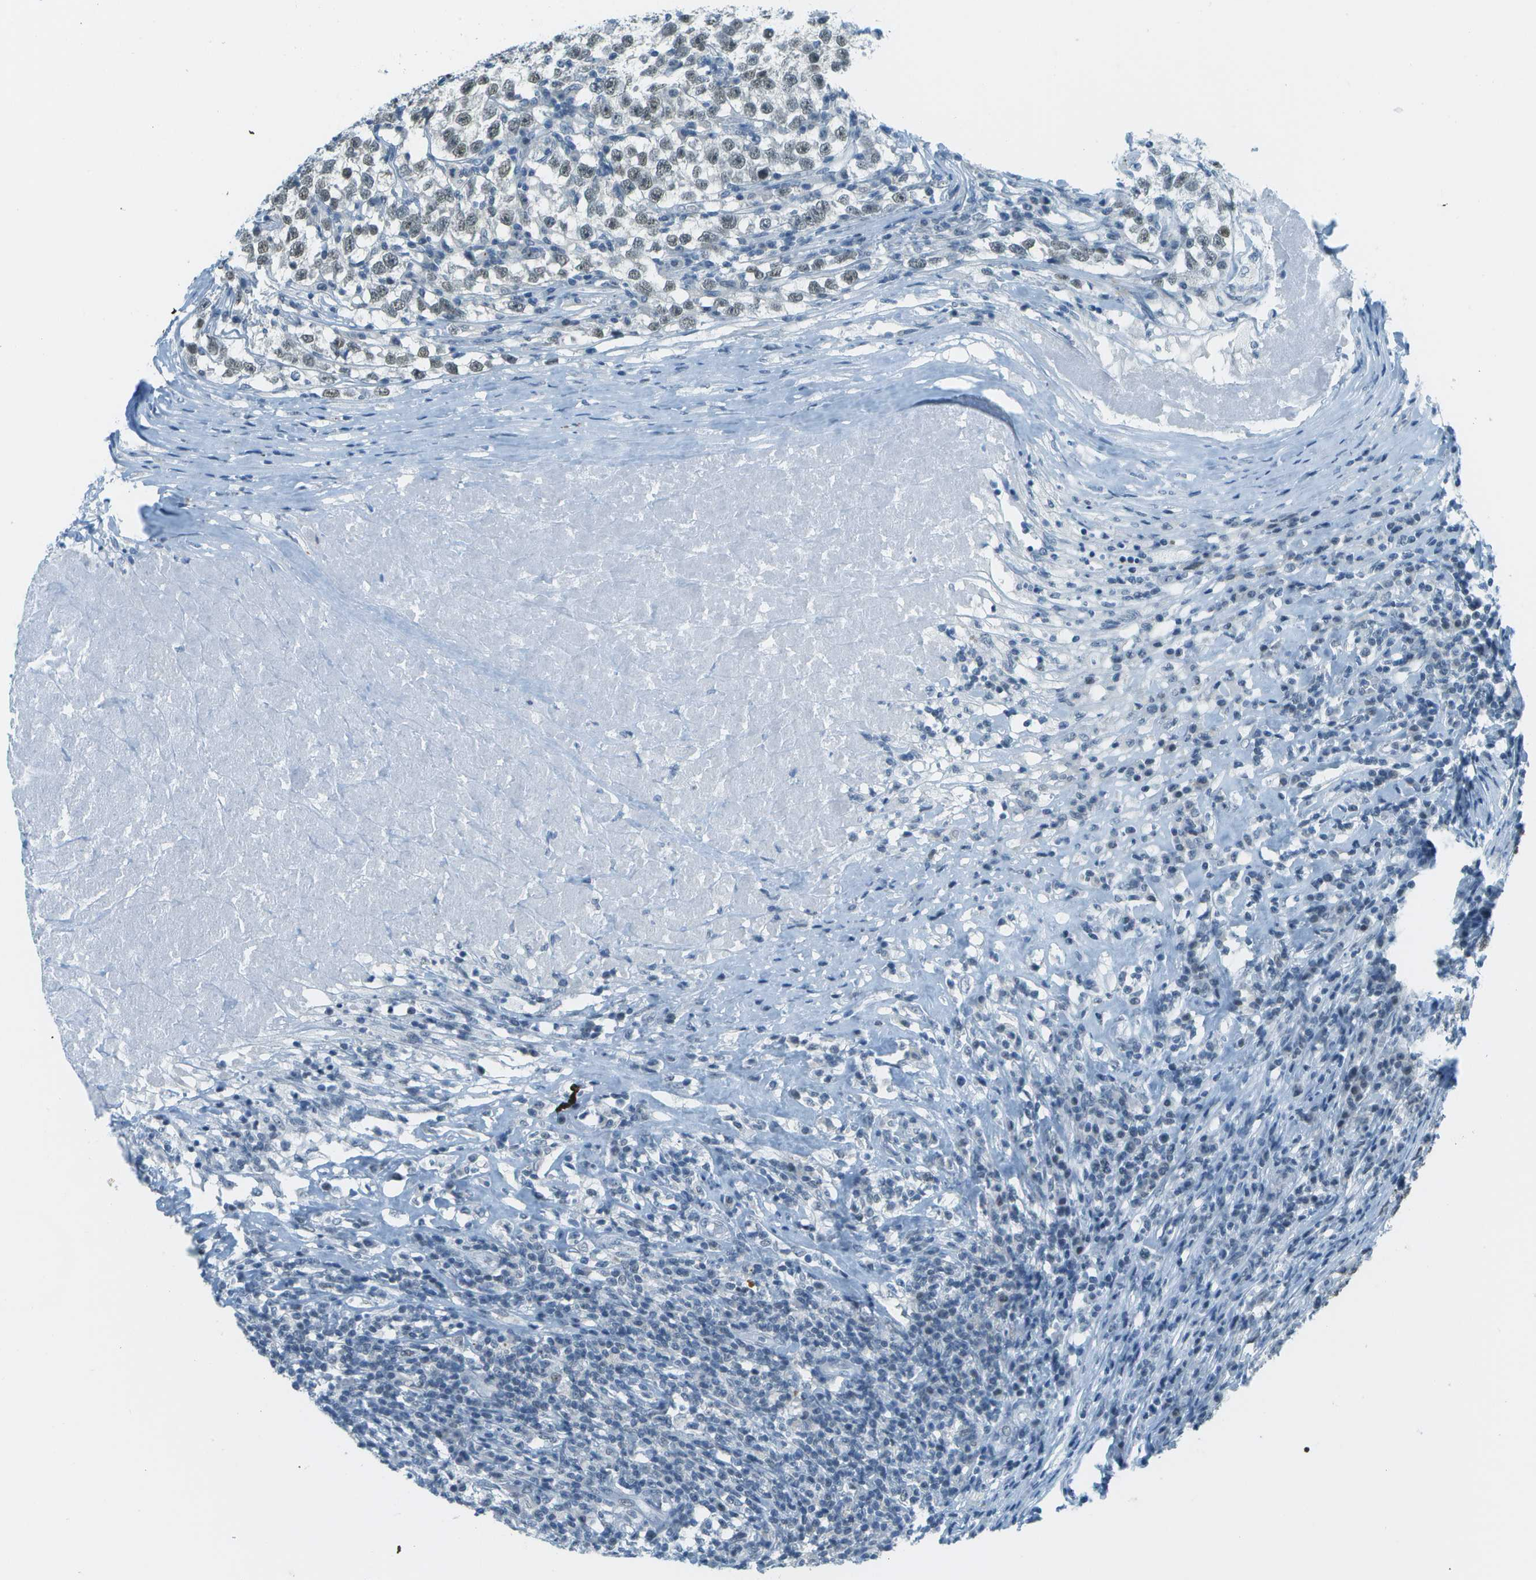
{"staining": {"intensity": "weak", "quantity": ">75%", "location": "nuclear"}, "tissue": "testis cancer", "cell_type": "Tumor cells", "image_type": "cancer", "snomed": [{"axis": "morphology", "description": "Normal tissue, NOS"}, {"axis": "morphology", "description": "Seminoma, NOS"}, {"axis": "topography", "description": "Testis"}], "caption": "Brown immunohistochemical staining in human testis cancer (seminoma) reveals weak nuclear expression in about >75% of tumor cells. (Stains: DAB in brown, nuclei in blue, Microscopy: brightfield microscopy at high magnification).", "gene": "NEK11", "patient": {"sex": "male", "age": 43}}